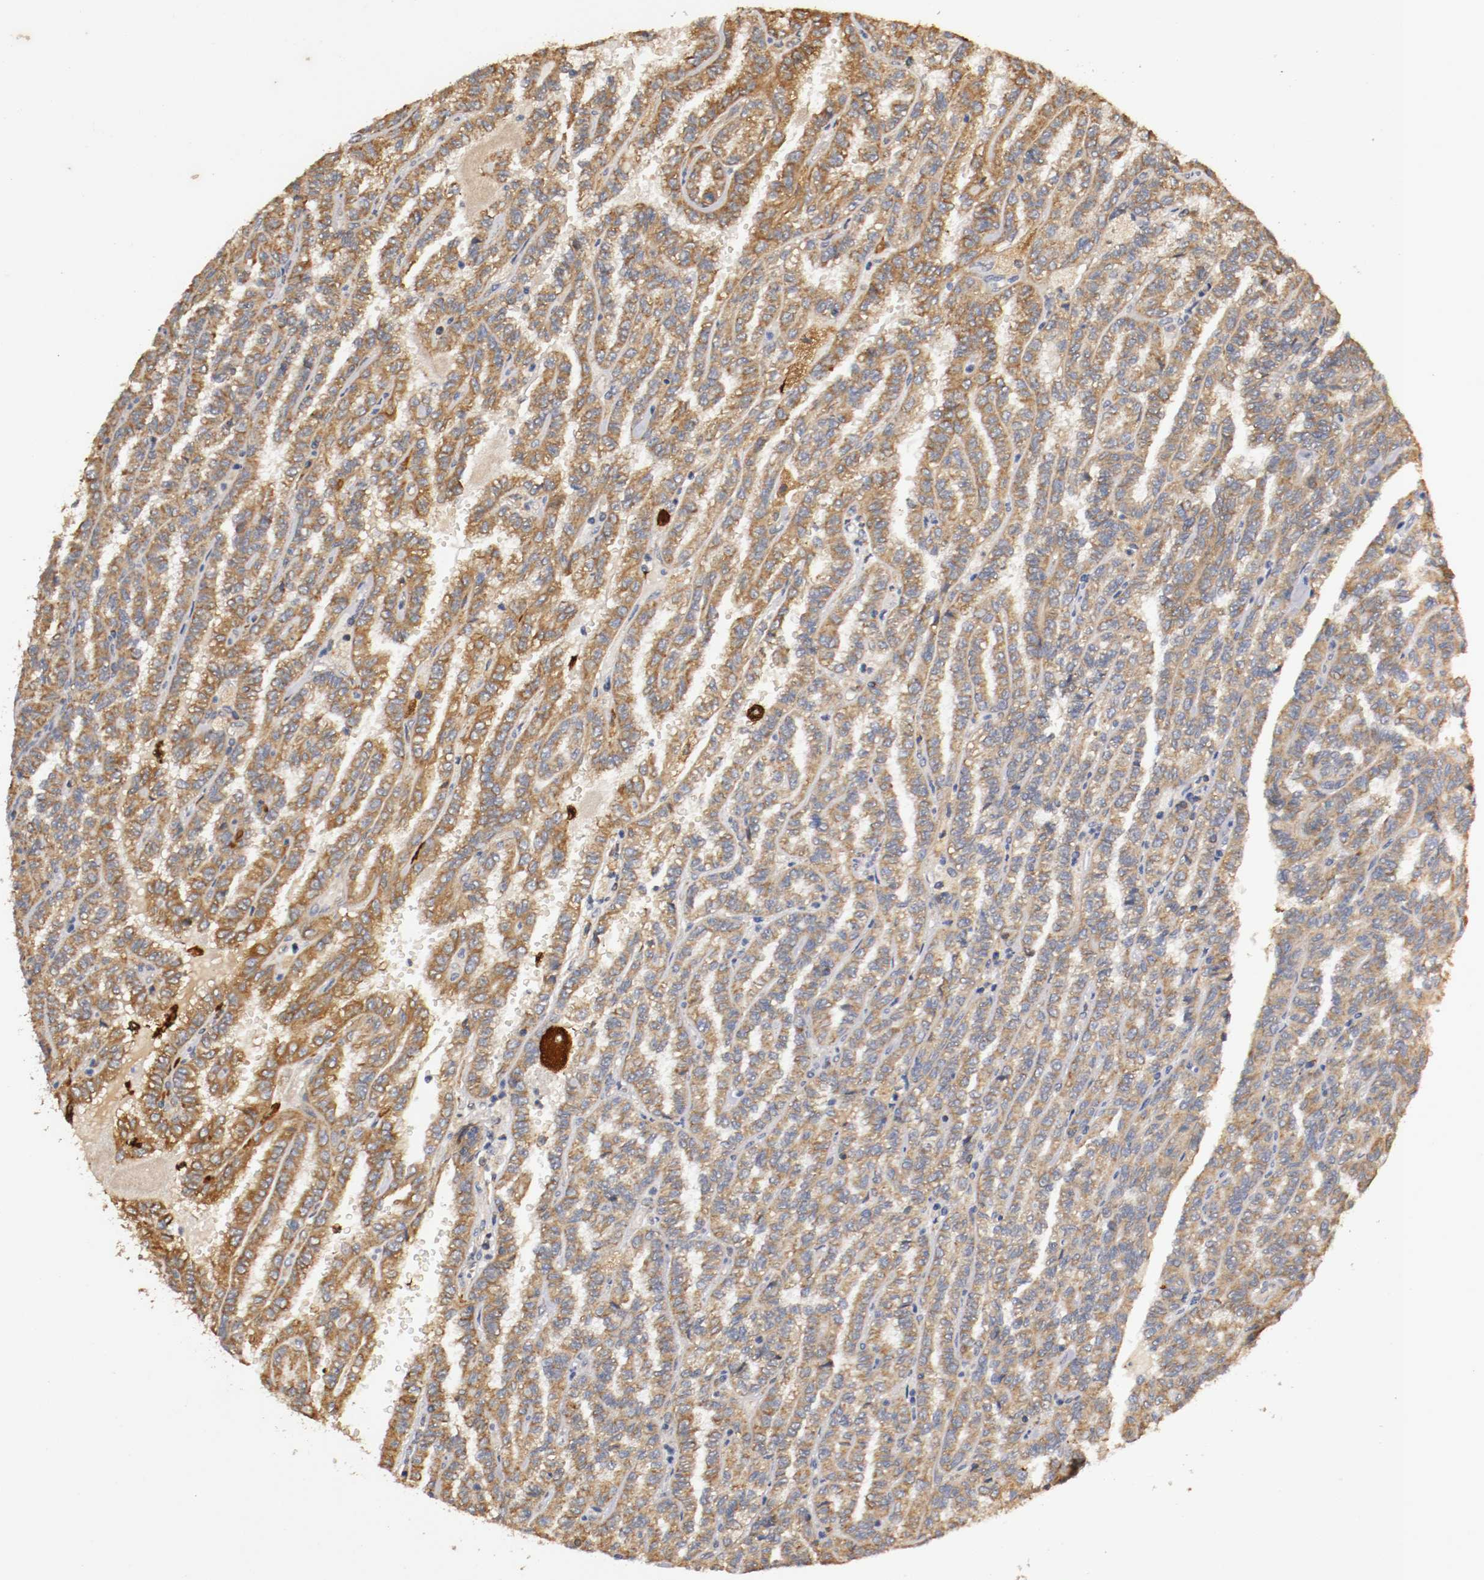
{"staining": {"intensity": "moderate", "quantity": ">75%", "location": "cytoplasmic/membranous"}, "tissue": "renal cancer", "cell_type": "Tumor cells", "image_type": "cancer", "snomed": [{"axis": "morphology", "description": "Inflammation, NOS"}, {"axis": "morphology", "description": "Adenocarcinoma, NOS"}, {"axis": "topography", "description": "Kidney"}], "caption": "A brown stain labels moderate cytoplasmic/membranous expression of a protein in adenocarcinoma (renal) tumor cells.", "gene": "VEZT", "patient": {"sex": "male", "age": 68}}